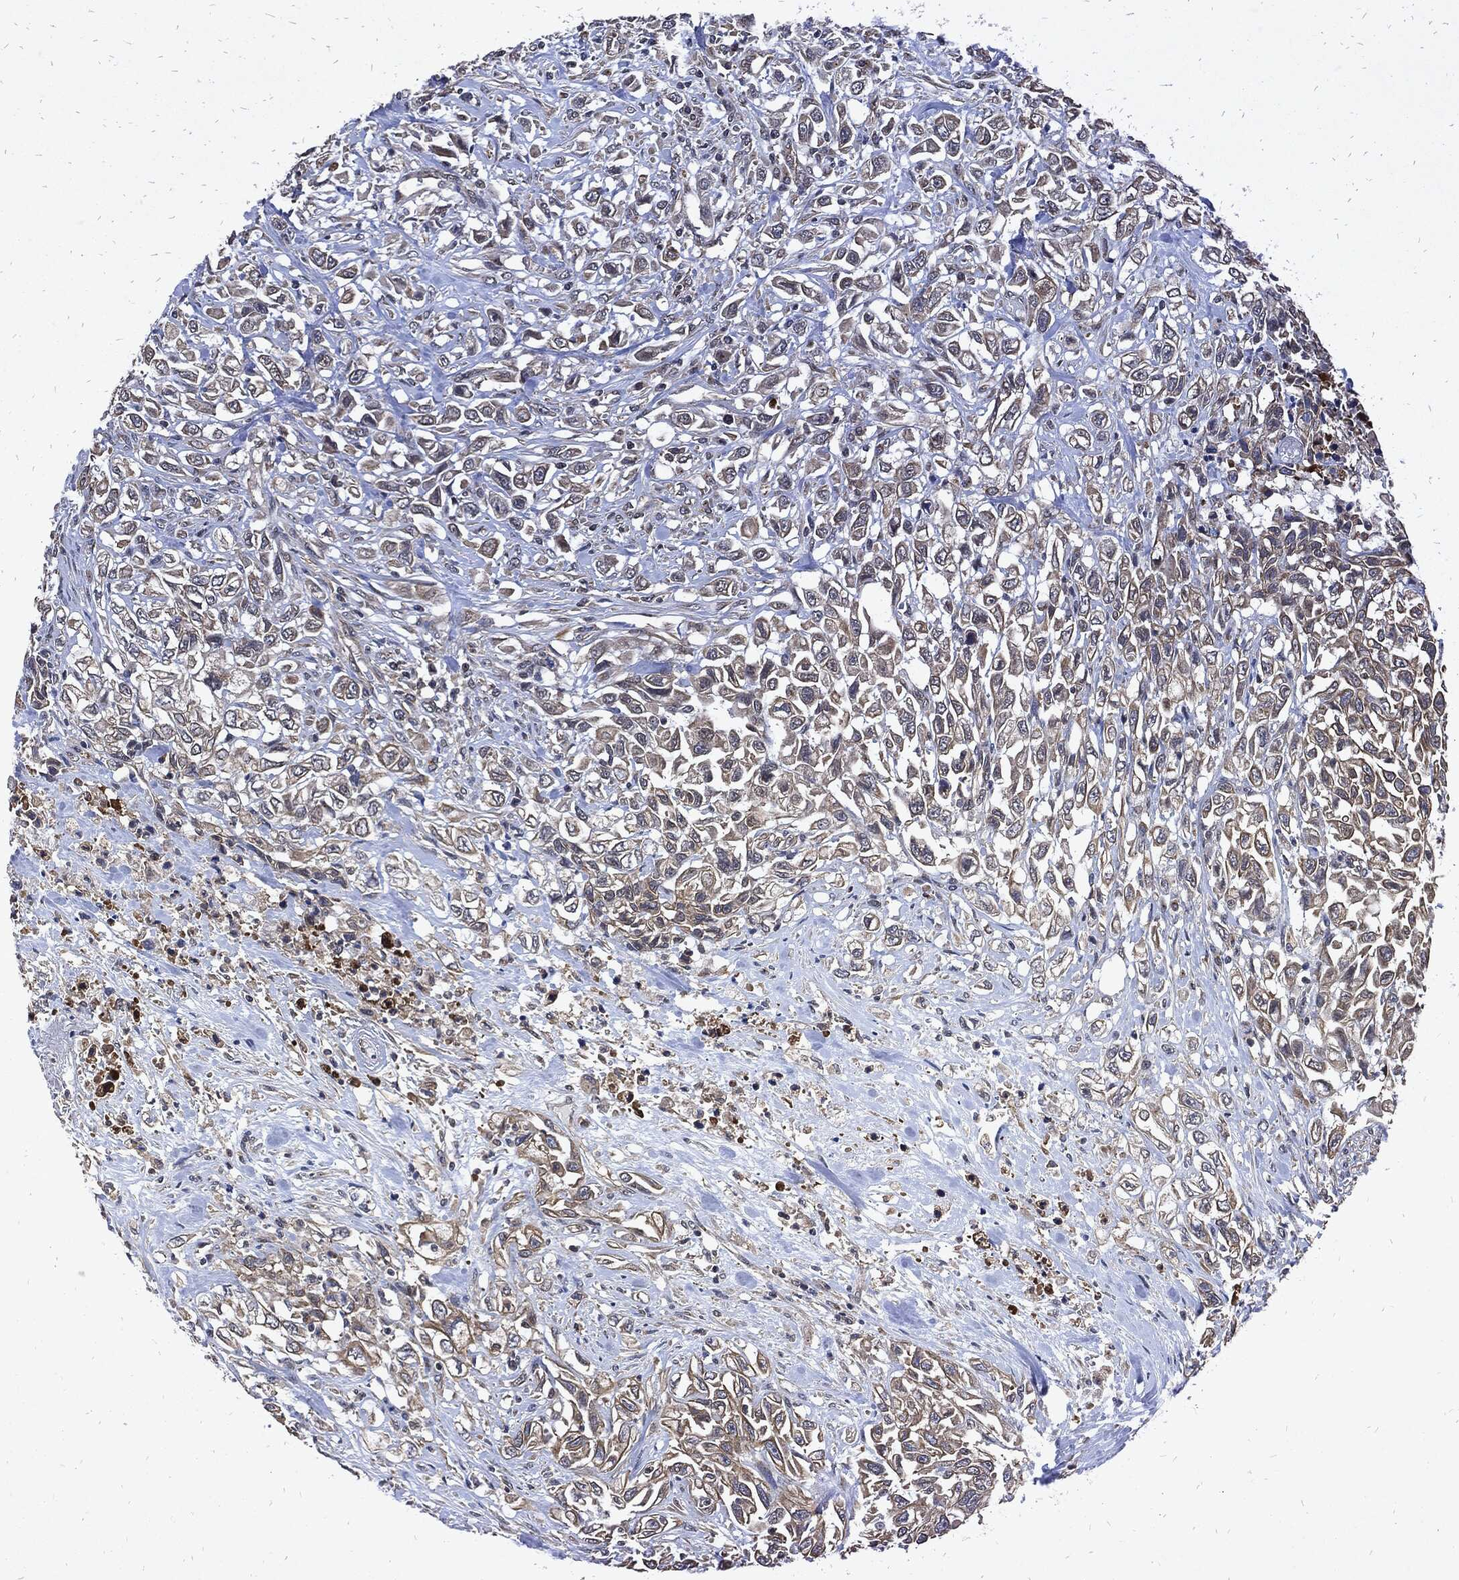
{"staining": {"intensity": "strong", "quantity": "<25%", "location": "cytoplasmic/membranous"}, "tissue": "urothelial cancer", "cell_type": "Tumor cells", "image_type": "cancer", "snomed": [{"axis": "morphology", "description": "Urothelial carcinoma, High grade"}, {"axis": "topography", "description": "Urinary bladder"}], "caption": "The immunohistochemical stain highlights strong cytoplasmic/membranous expression in tumor cells of urothelial cancer tissue.", "gene": "DCTN1", "patient": {"sex": "female", "age": 56}}